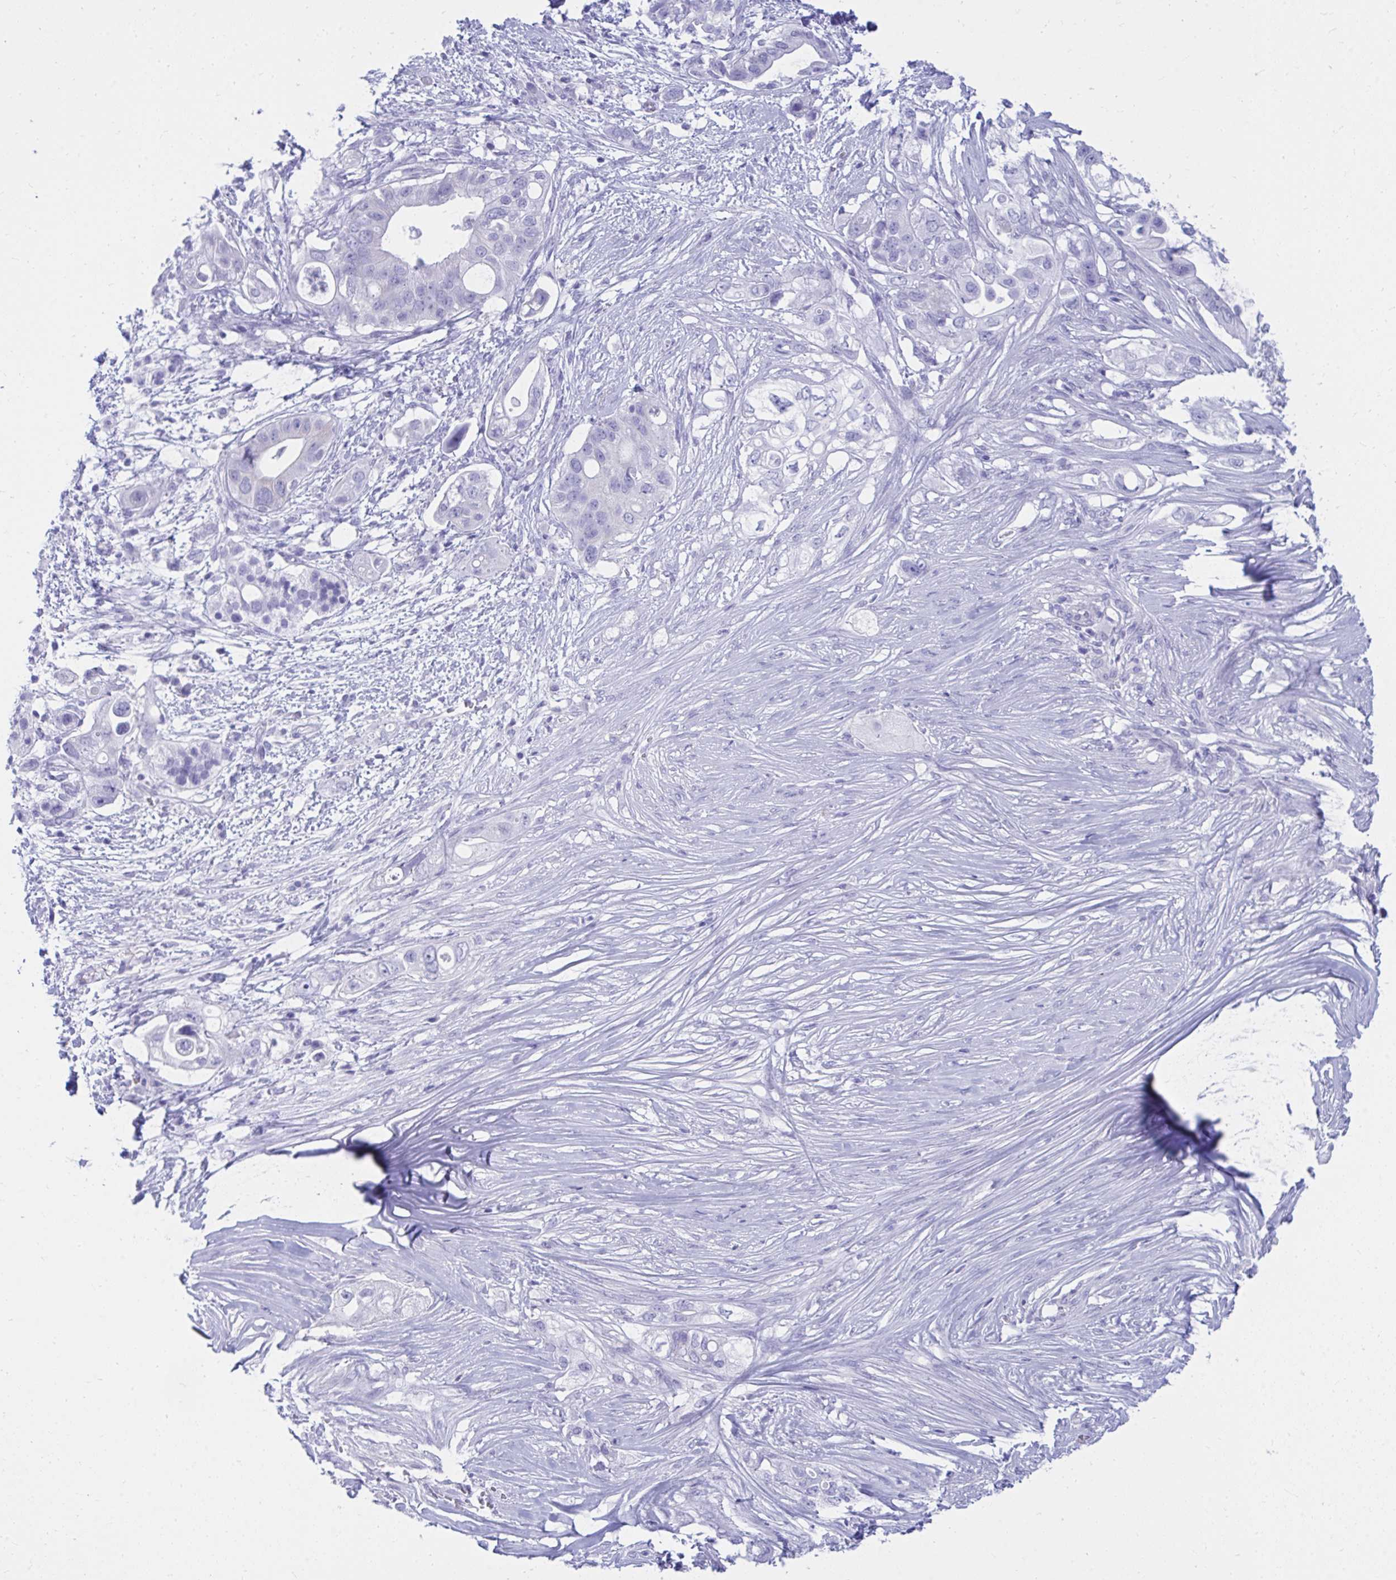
{"staining": {"intensity": "negative", "quantity": "none", "location": "none"}, "tissue": "pancreatic cancer", "cell_type": "Tumor cells", "image_type": "cancer", "snomed": [{"axis": "morphology", "description": "Adenocarcinoma, NOS"}, {"axis": "topography", "description": "Pancreas"}], "caption": "Immunohistochemical staining of pancreatic adenocarcinoma displays no significant staining in tumor cells.", "gene": "SHISA8", "patient": {"sex": "female", "age": 72}}